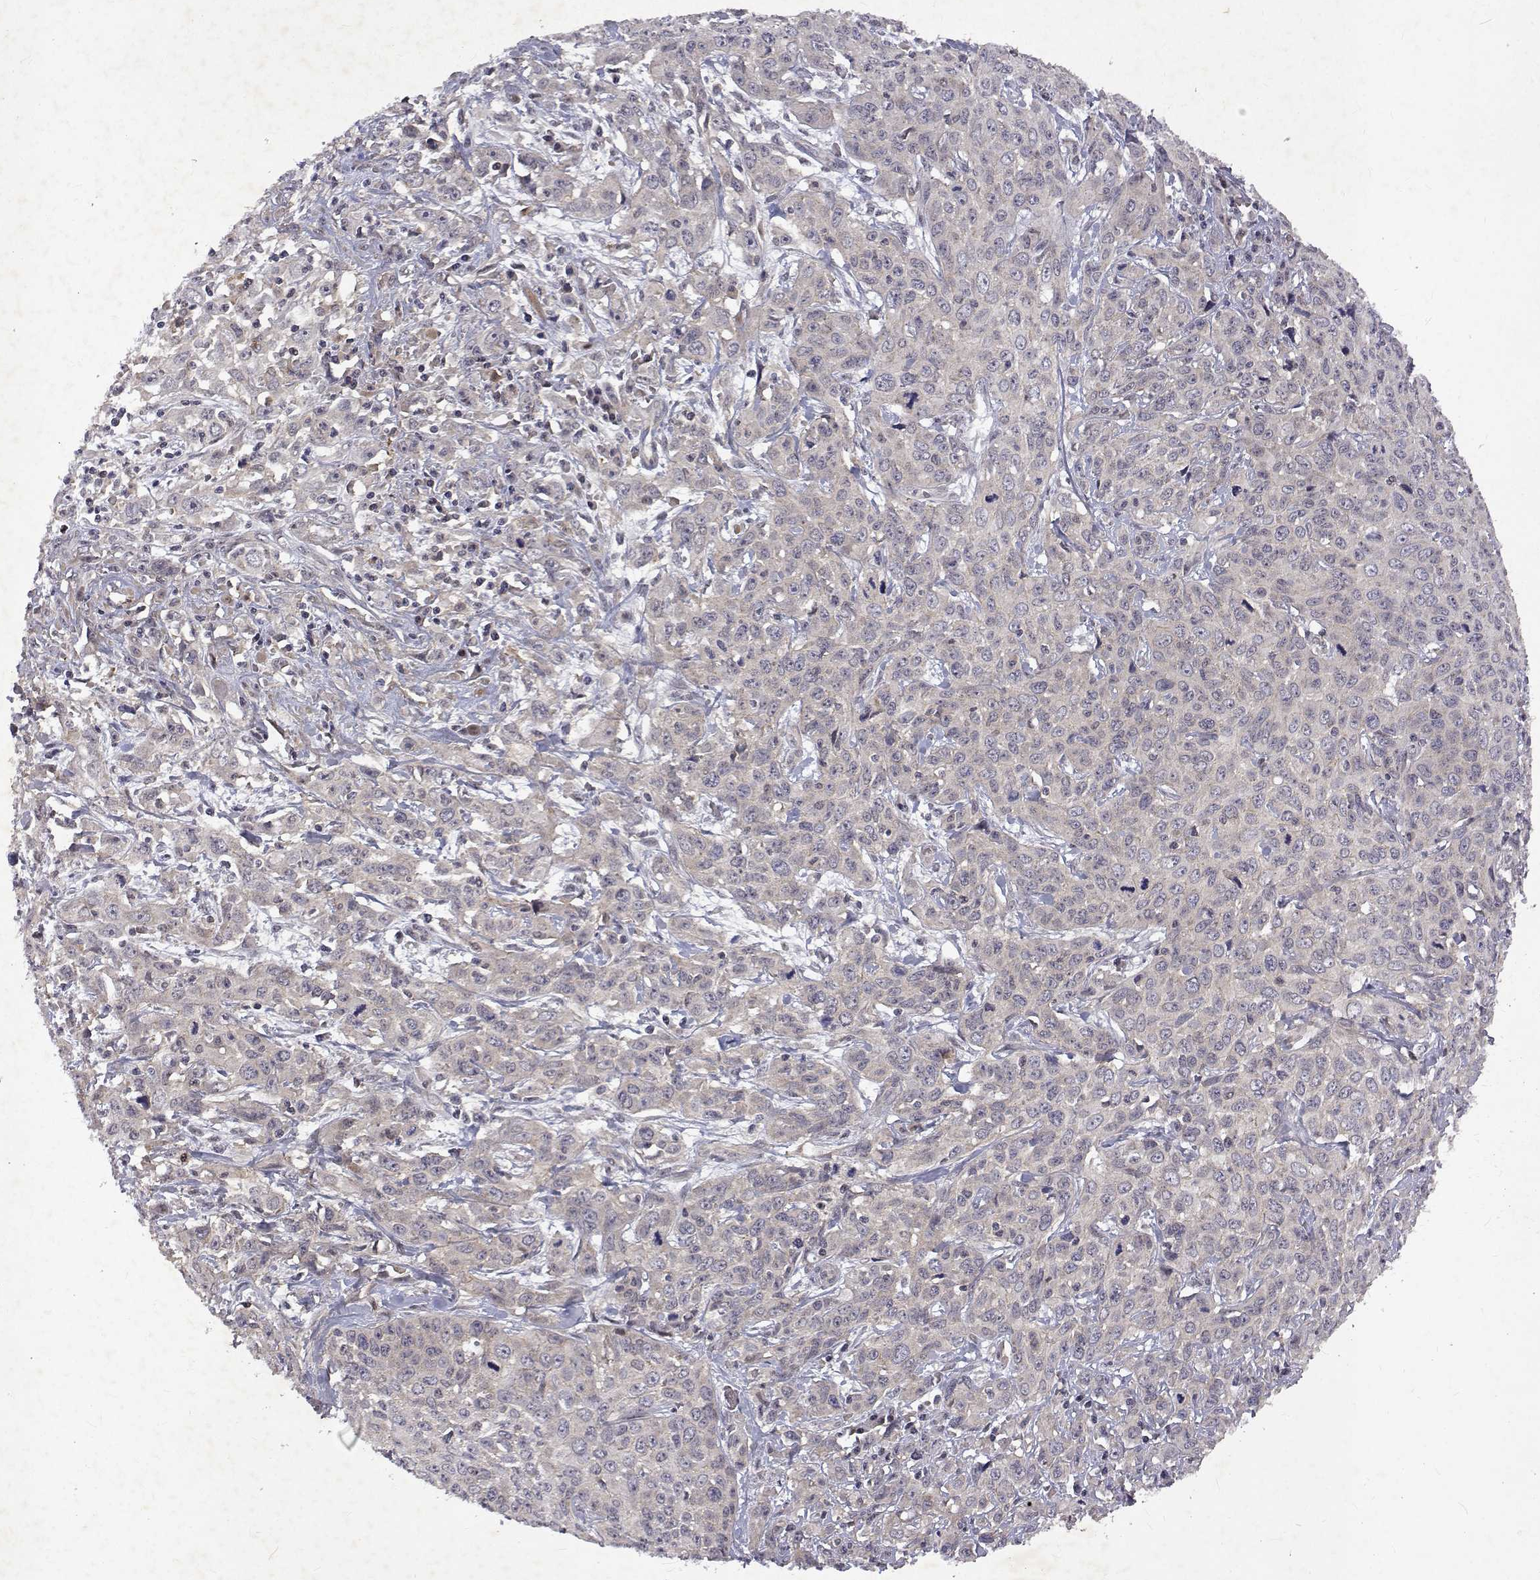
{"staining": {"intensity": "negative", "quantity": "none", "location": "none"}, "tissue": "cervical cancer", "cell_type": "Tumor cells", "image_type": "cancer", "snomed": [{"axis": "morphology", "description": "Squamous cell carcinoma, NOS"}, {"axis": "topography", "description": "Cervix"}], "caption": "This is an IHC micrograph of human cervical squamous cell carcinoma. There is no positivity in tumor cells.", "gene": "ALKBH8", "patient": {"sex": "female", "age": 38}}